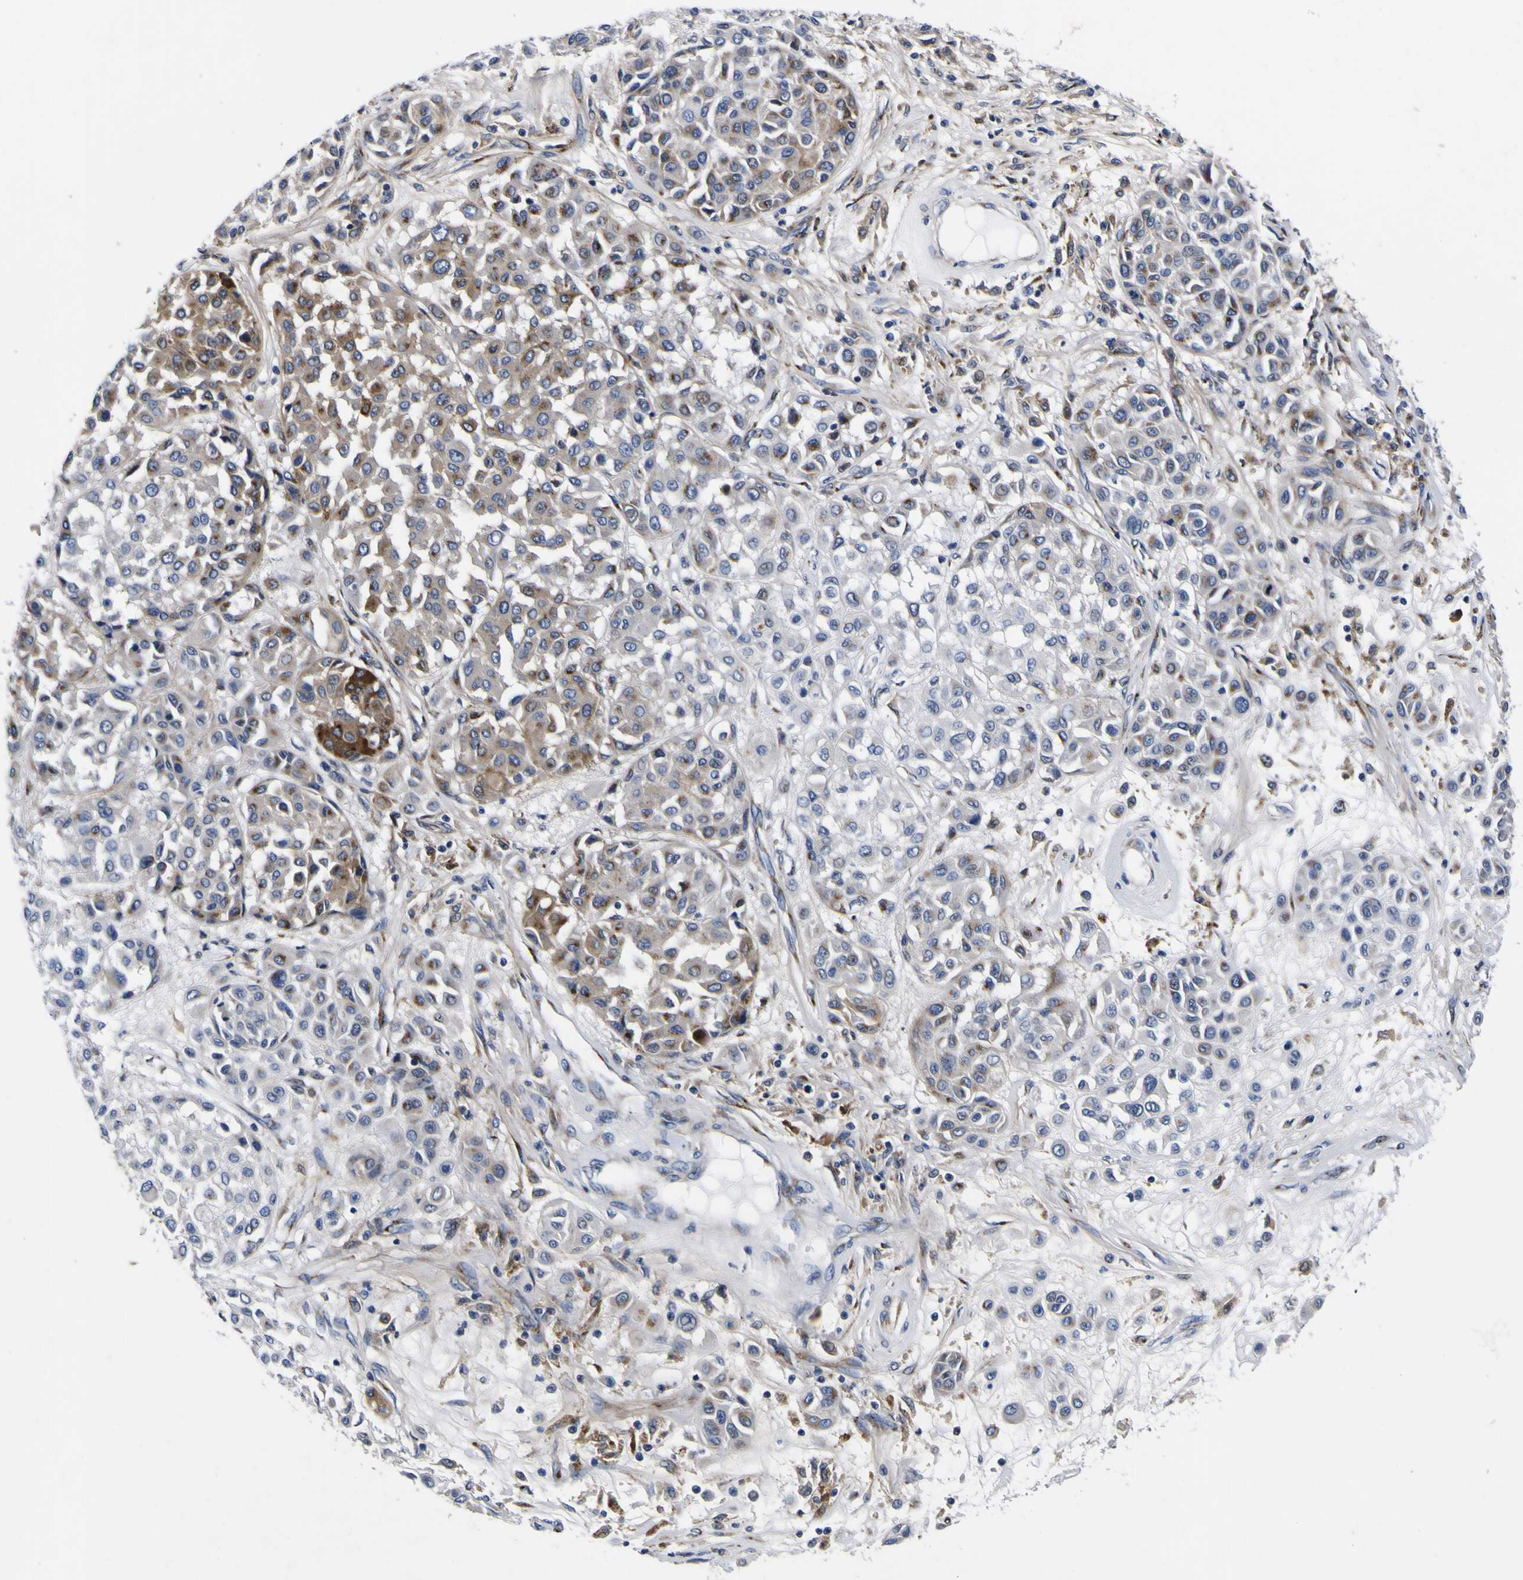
{"staining": {"intensity": "moderate", "quantity": "<25%", "location": "cytoplasmic/membranous"}, "tissue": "melanoma", "cell_type": "Tumor cells", "image_type": "cancer", "snomed": [{"axis": "morphology", "description": "Malignant melanoma, Metastatic site"}, {"axis": "topography", "description": "Soft tissue"}], "caption": "Moderate cytoplasmic/membranous protein expression is appreciated in about <25% of tumor cells in malignant melanoma (metastatic site).", "gene": "COA1", "patient": {"sex": "male", "age": 41}}